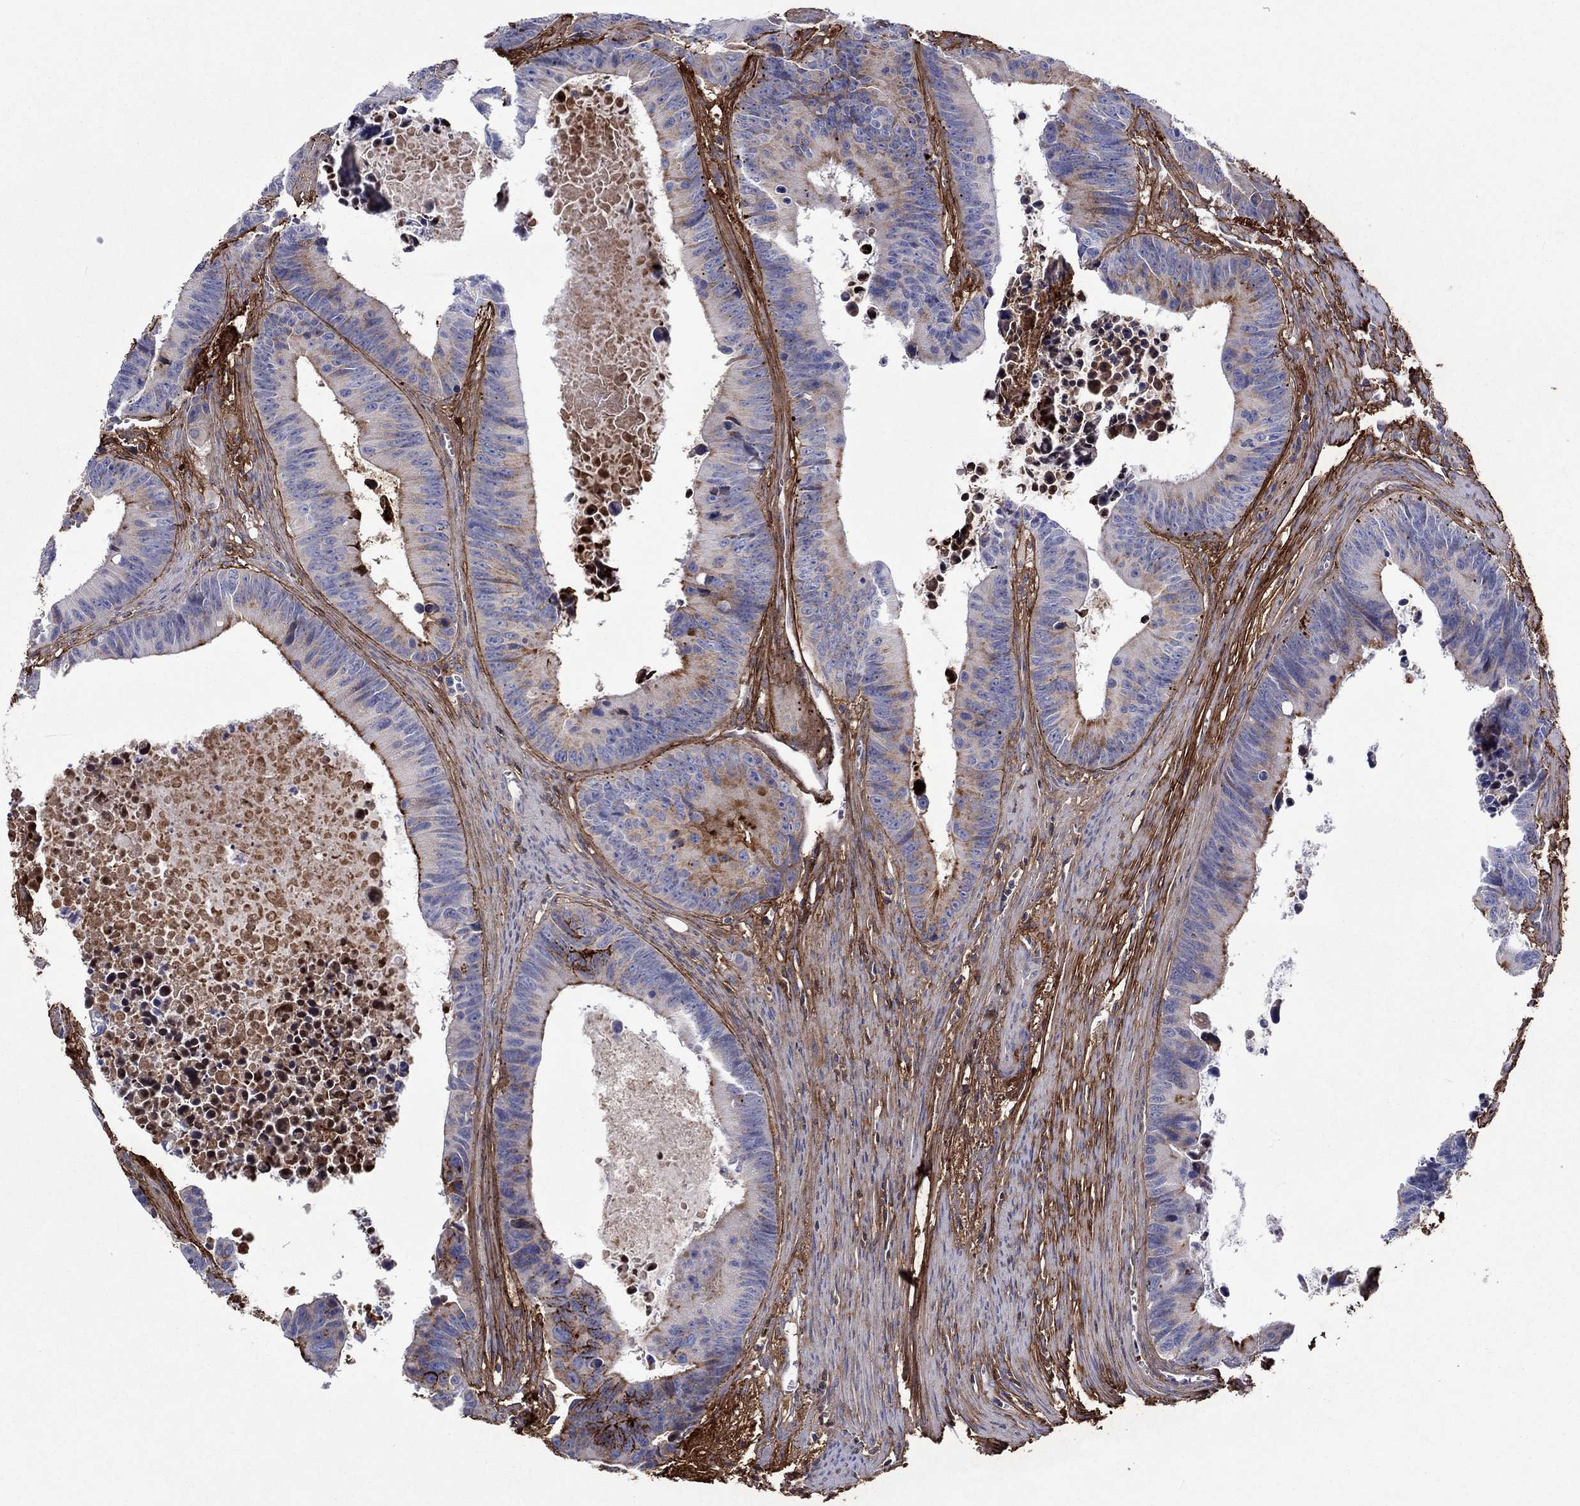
{"staining": {"intensity": "strong", "quantity": "<25%", "location": "cytoplasmic/membranous"}, "tissue": "colorectal cancer", "cell_type": "Tumor cells", "image_type": "cancer", "snomed": [{"axis": "morphology", "description": "Adenocarcinoma, NOS"}, {"axis": "topography", "description": "Colon"}], "caption": "IHC of human colorectal cancer shows medium levels of strong cytoplasmic/membranous expression in about <25% of tumor cells.", "gene": "TGFBI", "patient": {"sex": "female", "age": 87}}